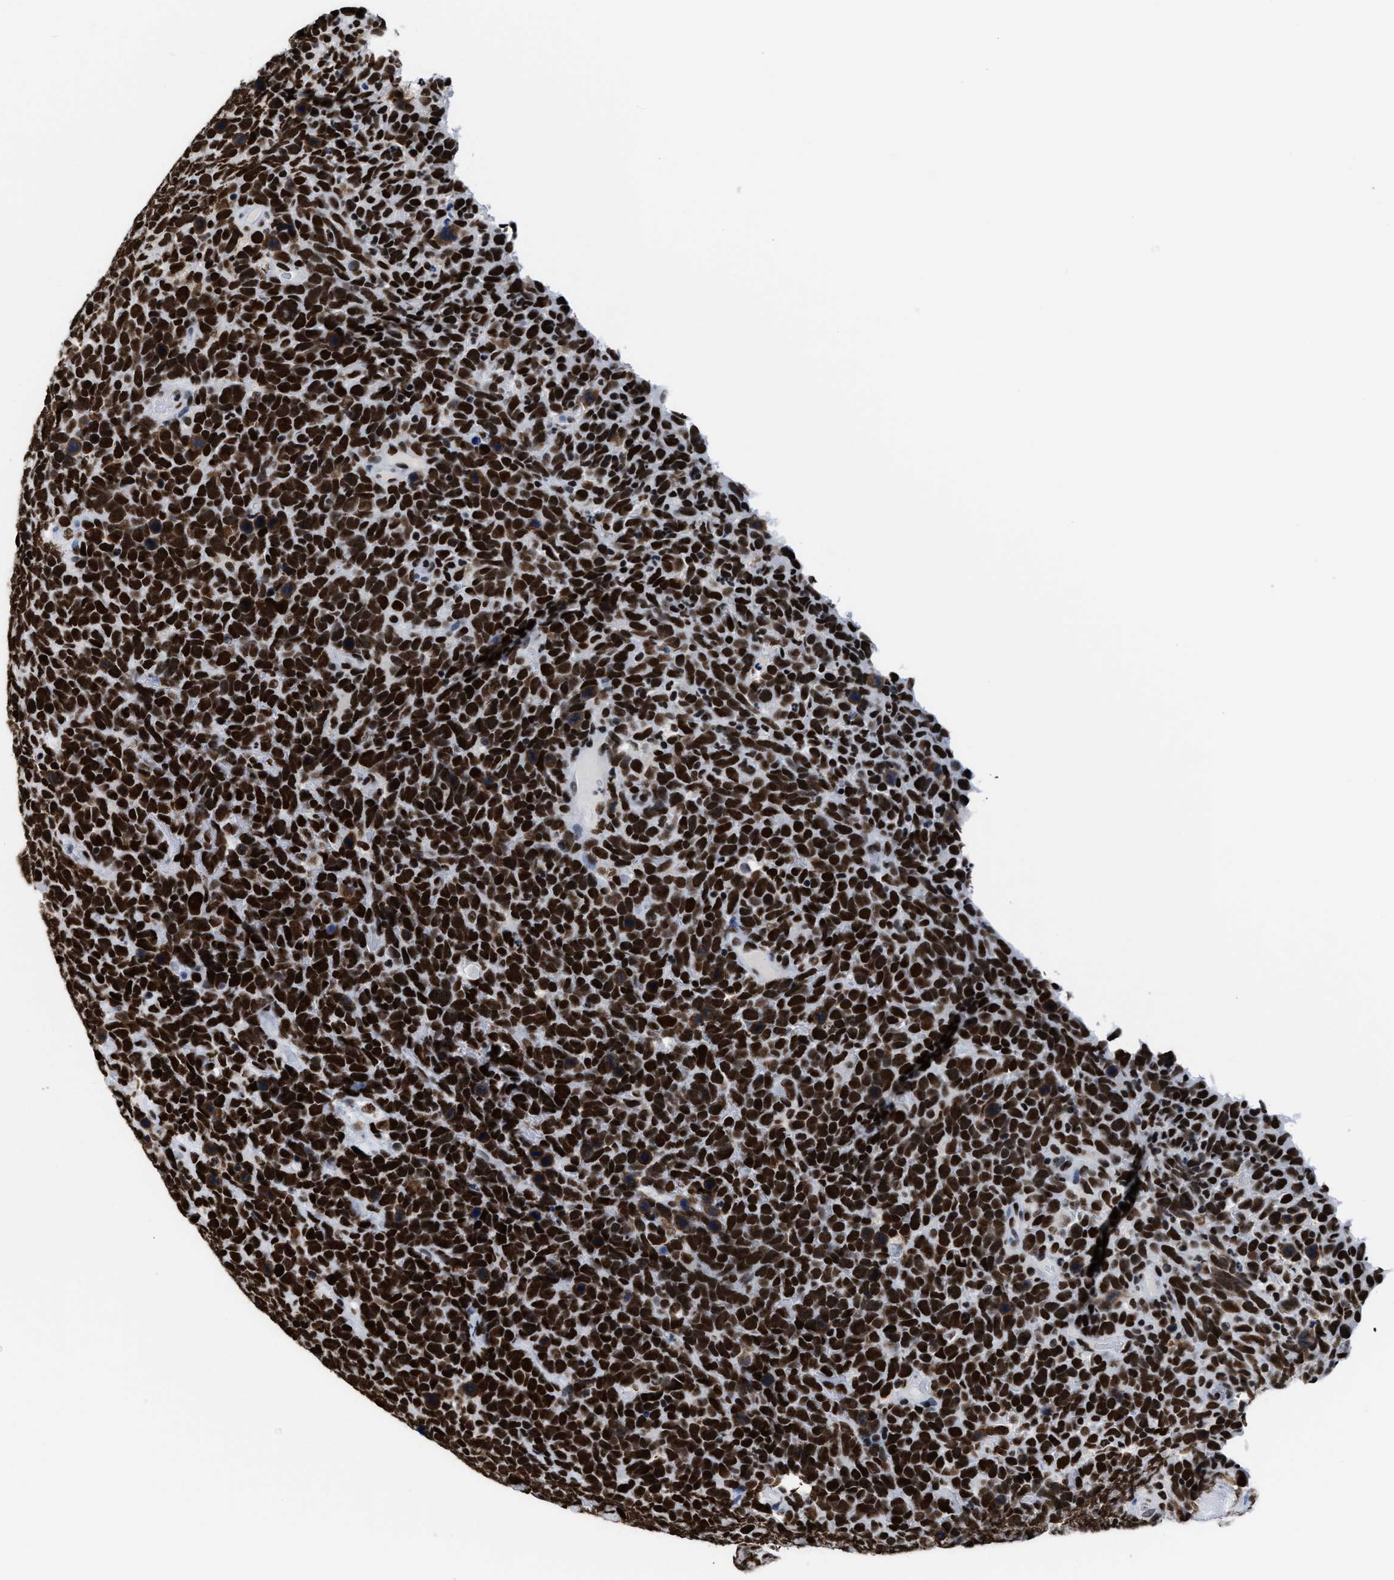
{"staining": {"intensity": "strong", "quantity": ">75%", "location": "nuclear"}, "tissue": "urothelial cancer", "cell_type": "Tumor cells", "image_type": "cancer", "snomed": [{"axis": "morphology", "description": "Urothelial carcinoma, High grade"}, {"axis": "topography", "description": "Urinary bladder"}], "caption": "Protein staining of urothelial carcinoma (high-grade) tissue reveals strong nuclear staining in approximately >75% of tumor cells. The staining was performed using DAB, with brown indicating positive protein expression. Nuclei are stained blue with hematoxylin.", "gene": "SMARCC2", "patient": {"sex": "female", "age": 82}}